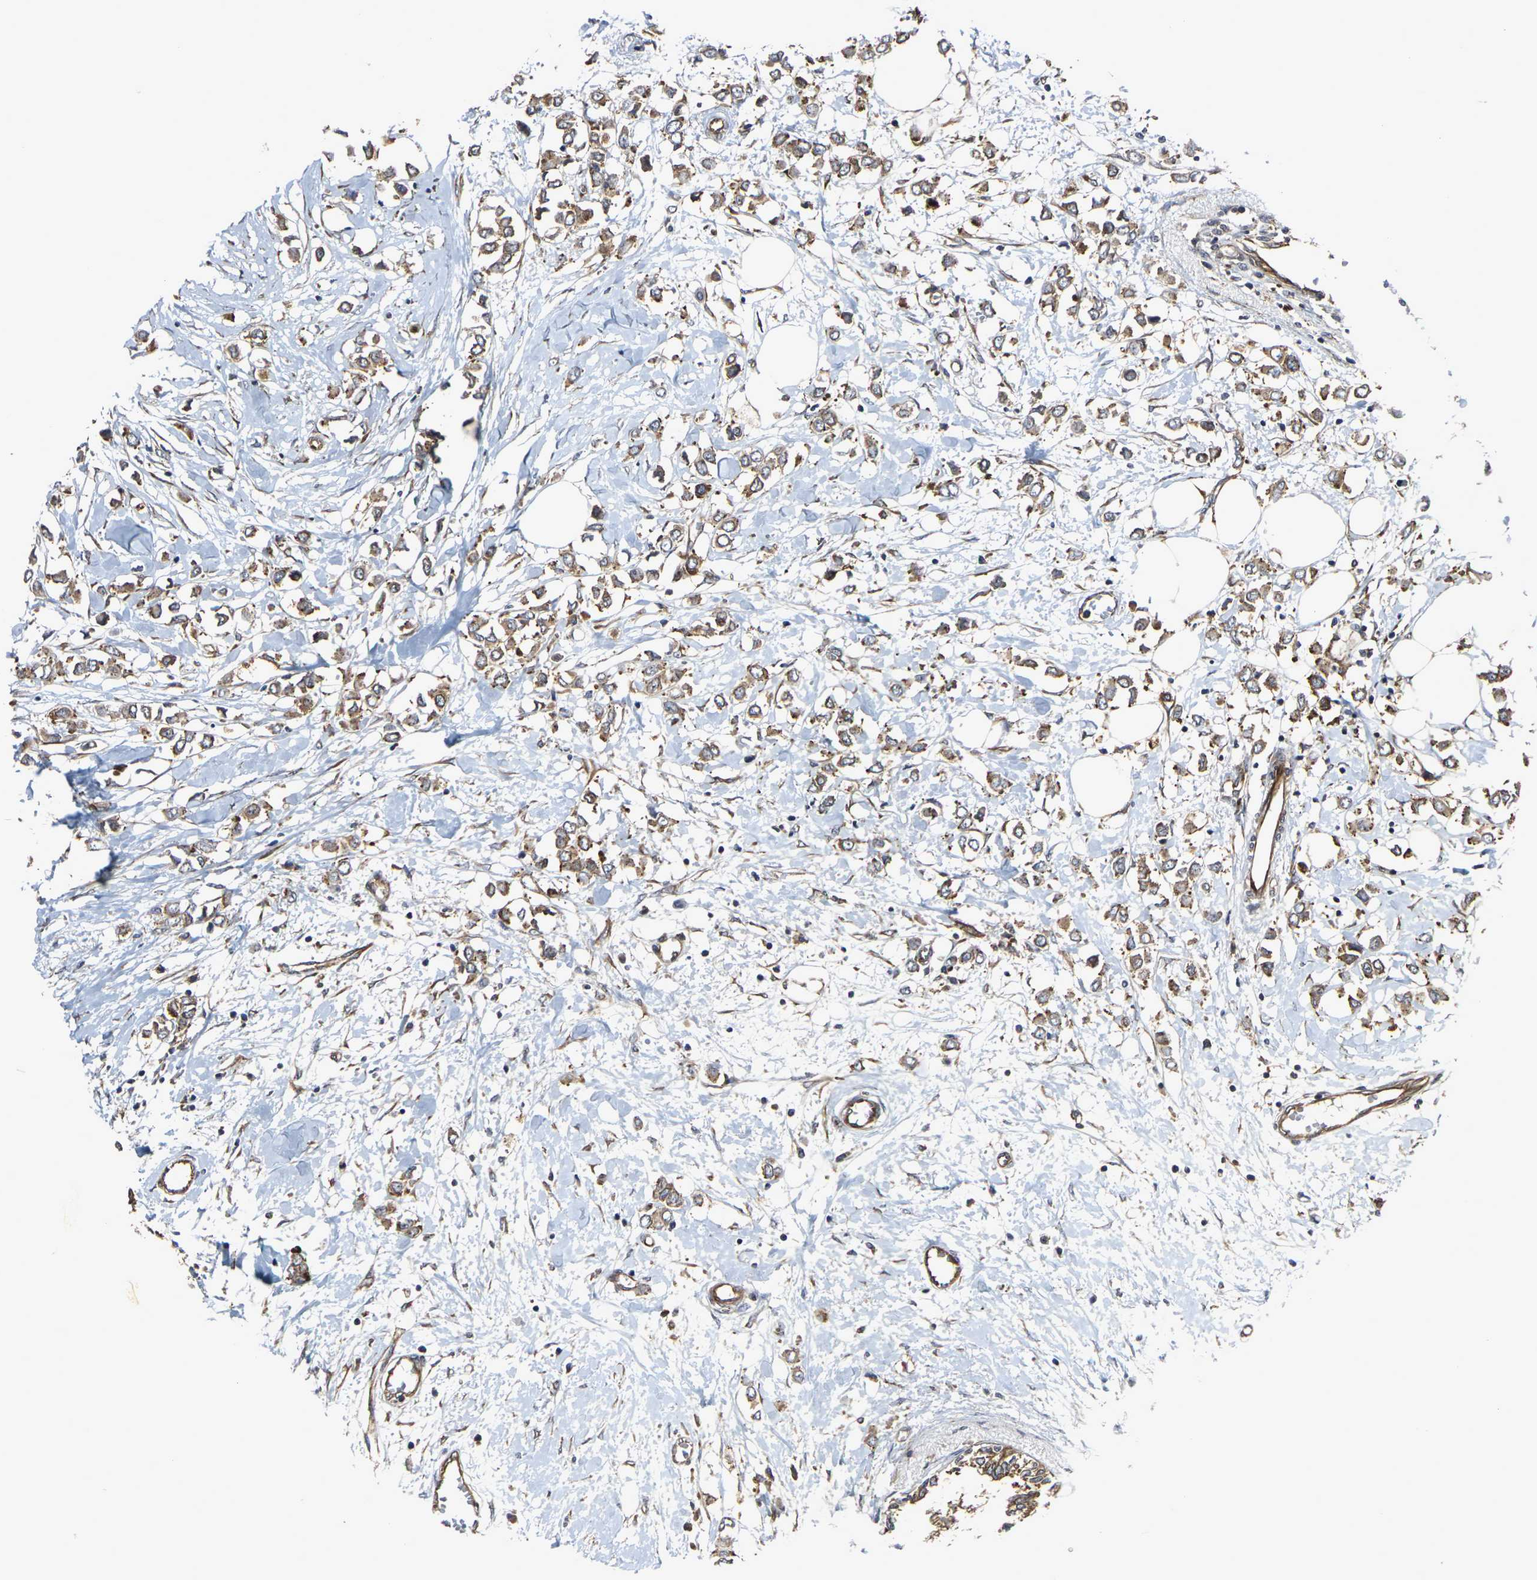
{"staining": {"intensity": "moderate", "quantity": ">75%", "location": "cytoplasmic/membranous"}, "tissue": "breast cancer", "cell_type": "Tumor cells", "image_type": "cancer", "snomed": [{"axis": "morphology", "description": "Lobular carcinoma"}, {"axis": "topography", "description": "Breast"}], "caption": "Immunohistochemistry of human breast cancer exhibits medium levels of moderate cytoplasmic/membranous positivity in about >75% of tumor cells.", "gene": "MARCHF2", "patient": {"sex": "female", "age": 51}}